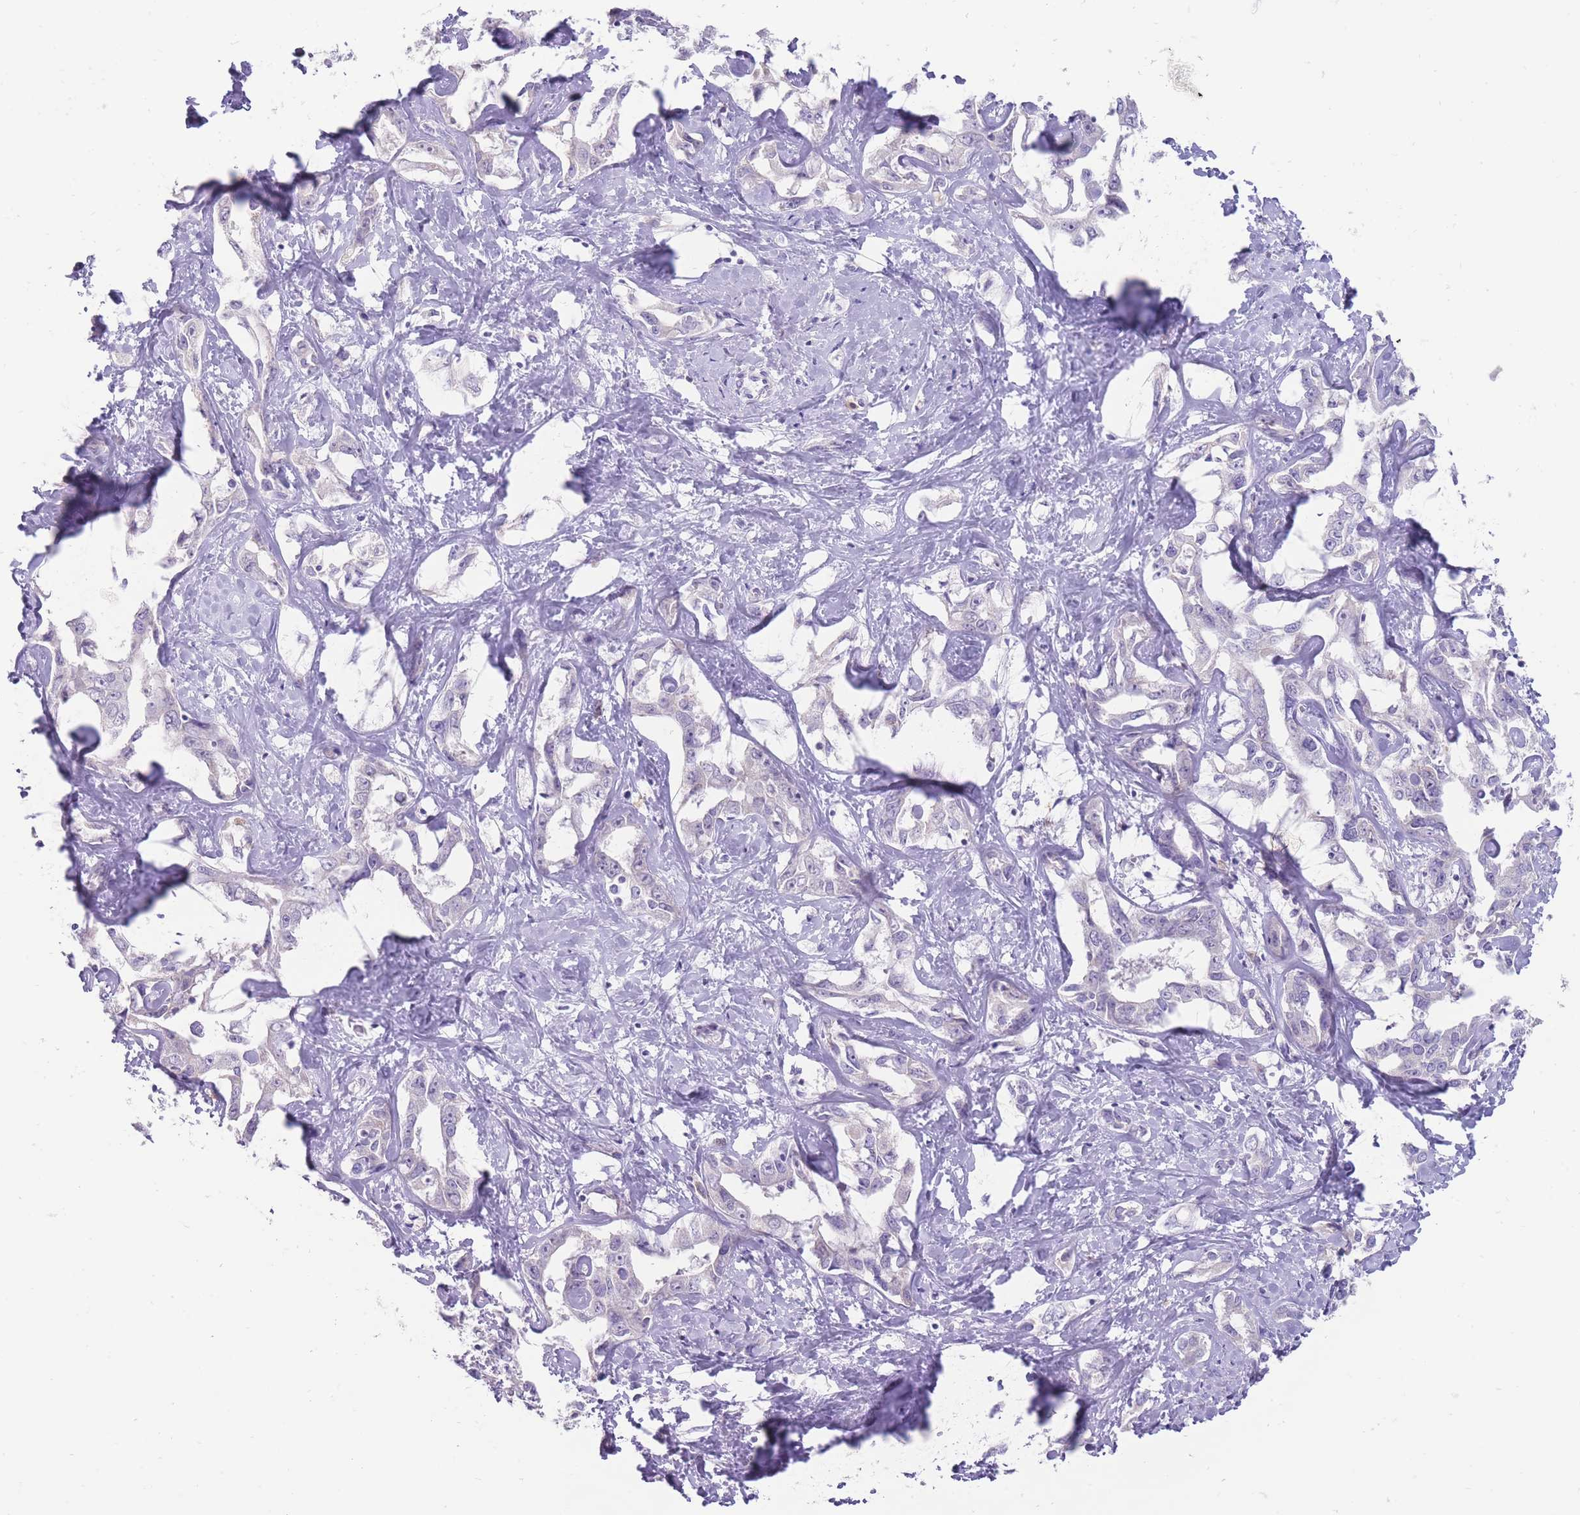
{"staining": {"intensity": "negative", "quantity": "none", "location": "none"}, "tissue": "liver cancer", "cell_type": "Tumor cells", "image_type": "cancer", "snomed": [{"axis": "morphology", "description": "Cholangiocarcinoma"}, {"axis": "topography", "description": "Liver"}], "caption": "Human liver cancer stained for a protein using immunohistochemistry (IHC) reveals no positivity in tumor cells.", "gene": "ERICH4", "patient": {"sex": "male", "age": 59}}